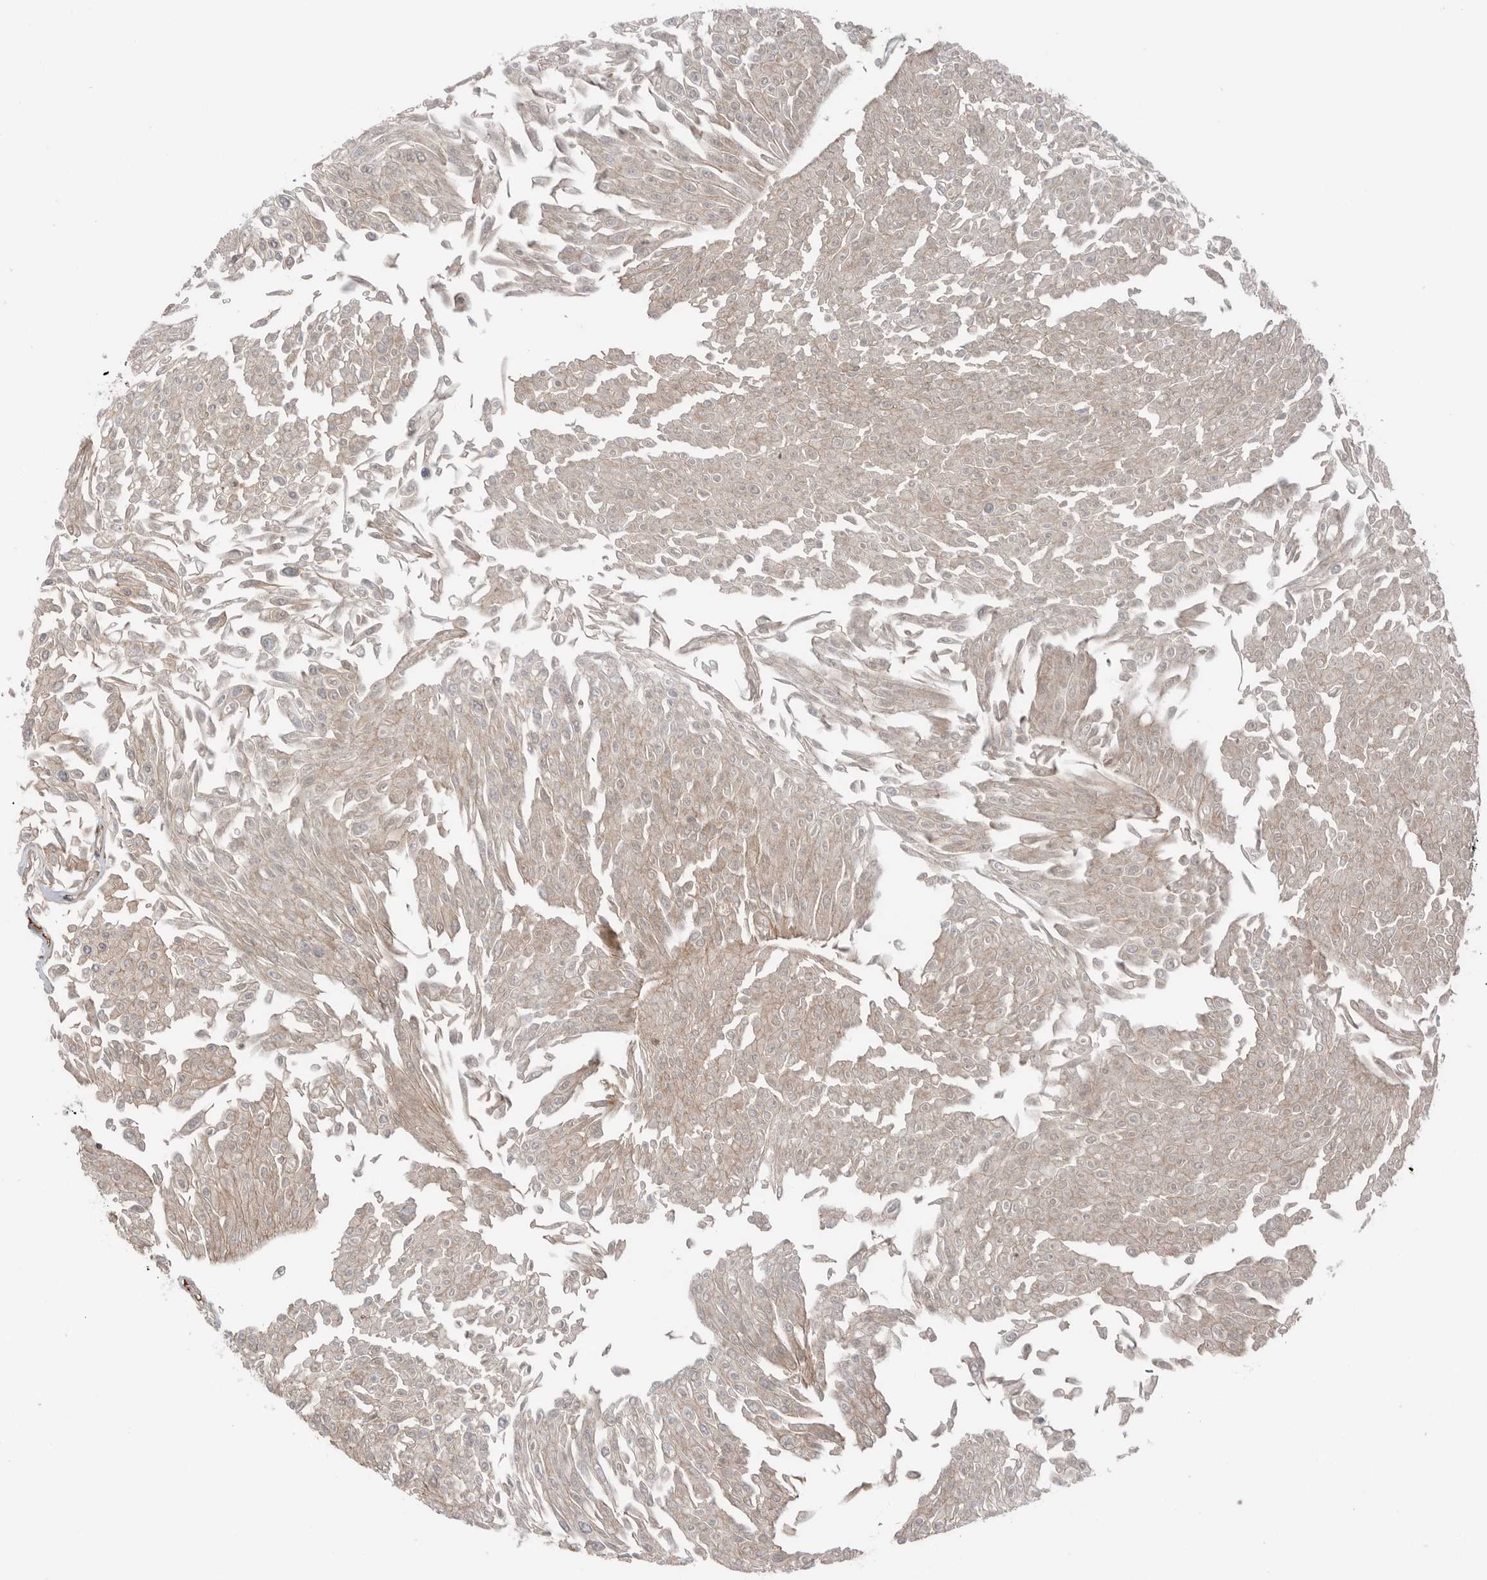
{"staining": {"intensity": "negative", "quantity": "none", "location": "none"}, "tissue": "urothelial cancer", "cell_type": "Tumor cells", "image_type": "cancer", "snomed": [{"axis": "morphology", "description": "Urothelial carcinoma, Low grade"}, {"axis": "topography", "description": "Urinary bladder"}], "caption": "This is an immunohistochemistry (IHC) micrograph of low-grade urothelial carcinoma. There is no expression in tumor cells.", "gene": "PEAK1", "patient": {"sex": "male", "age": 67}}